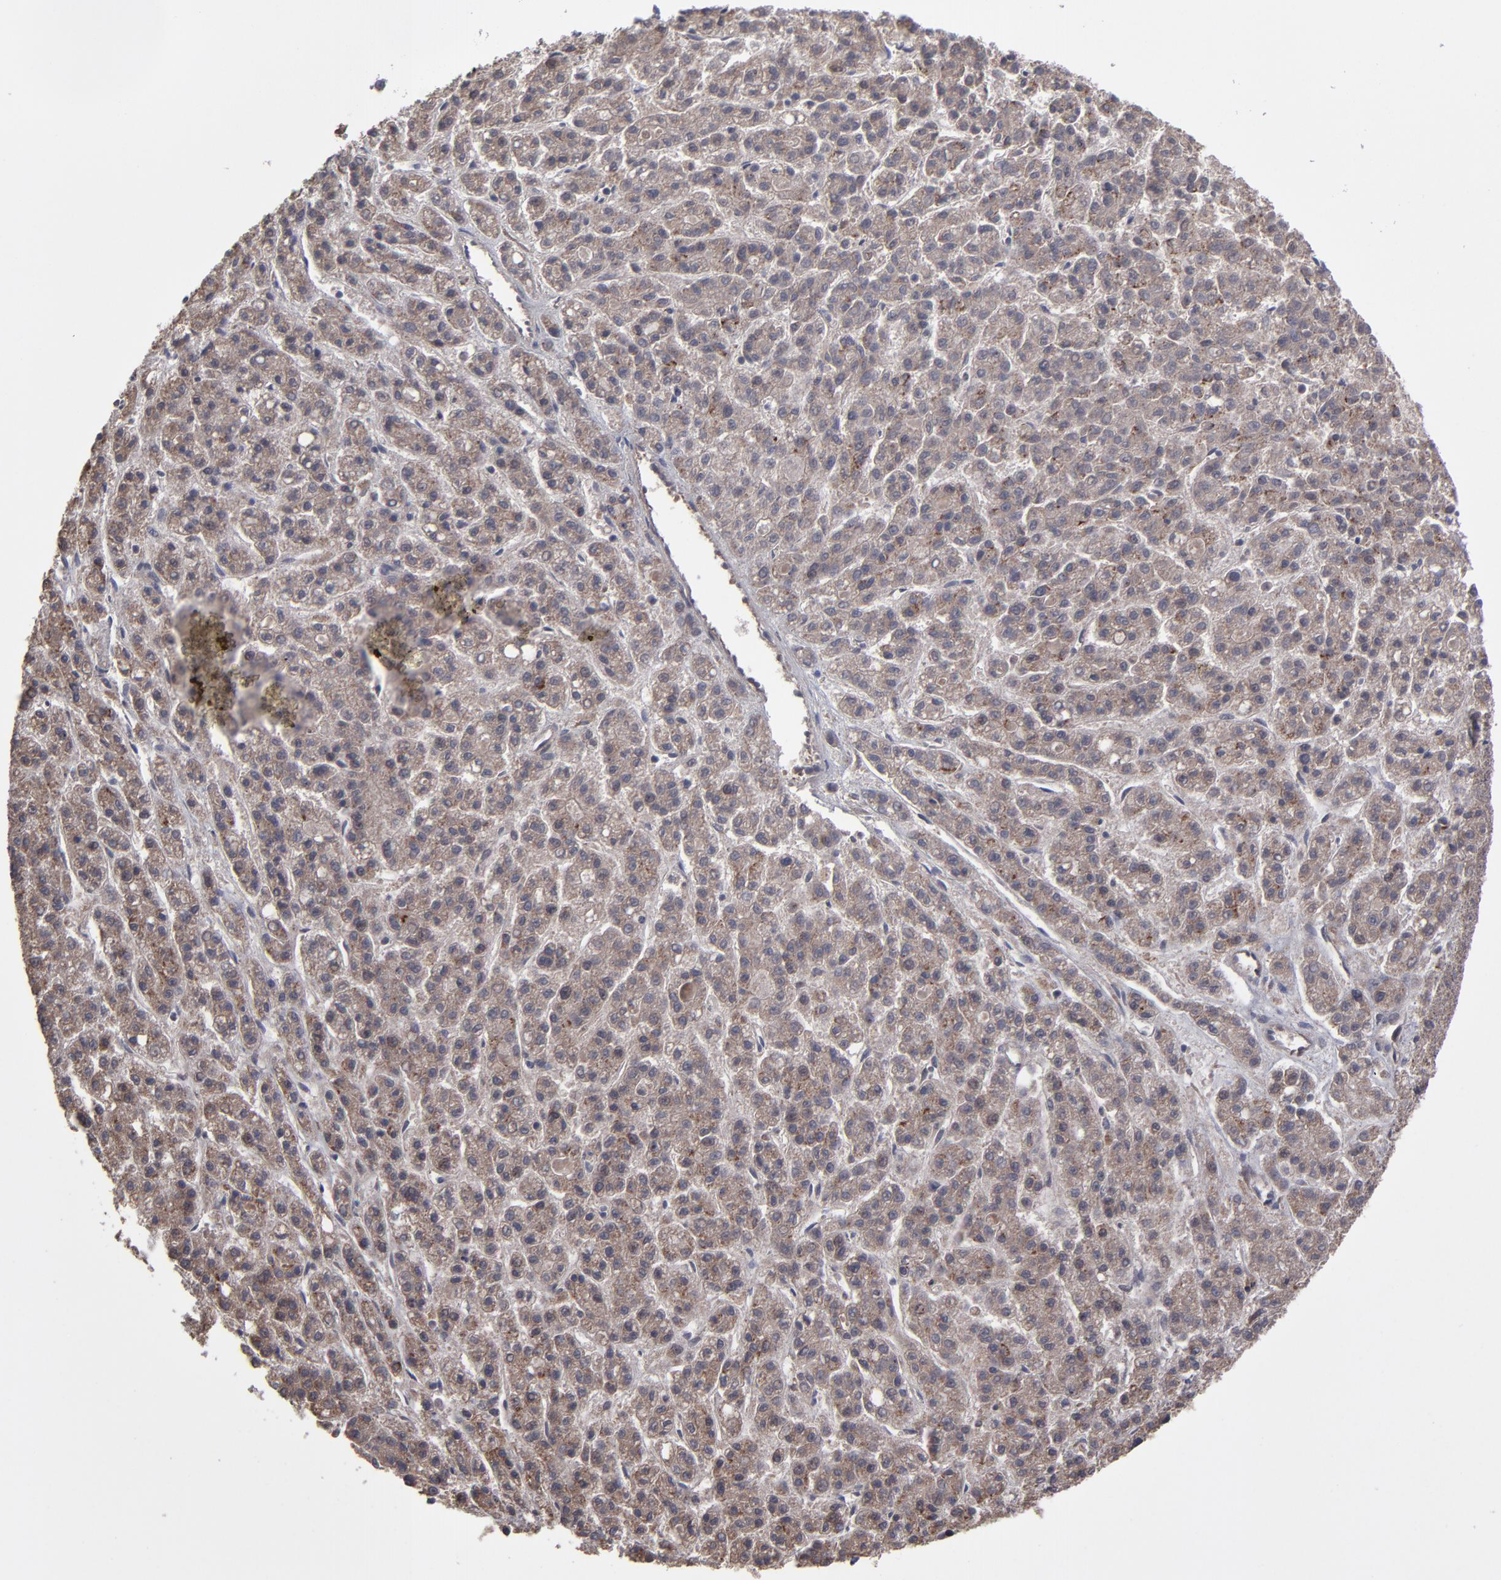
{"staining": {"intensity": "moderate", "quantity": ">75%", "location": "cytoplasmic/membranous"}, "tissue": "liver cancer", "cell_type": "Tumor cells", "image_type": "cancer", "snomed": [{"axis": "morphology", "description": "Carcinoma, Hepatocellular, NOS"}, {"axis": "topography", "description": "Liver"}], "caption": "Liver cancer (hepatocellular carcinoma) tissue displays moderate cytoplasmic/membranous staining in approximately >75% of tumor cells, visualized by immunohistochemistry.", "gene": "ZNF780B", "patient": {"sex": "male", "age": 70}}